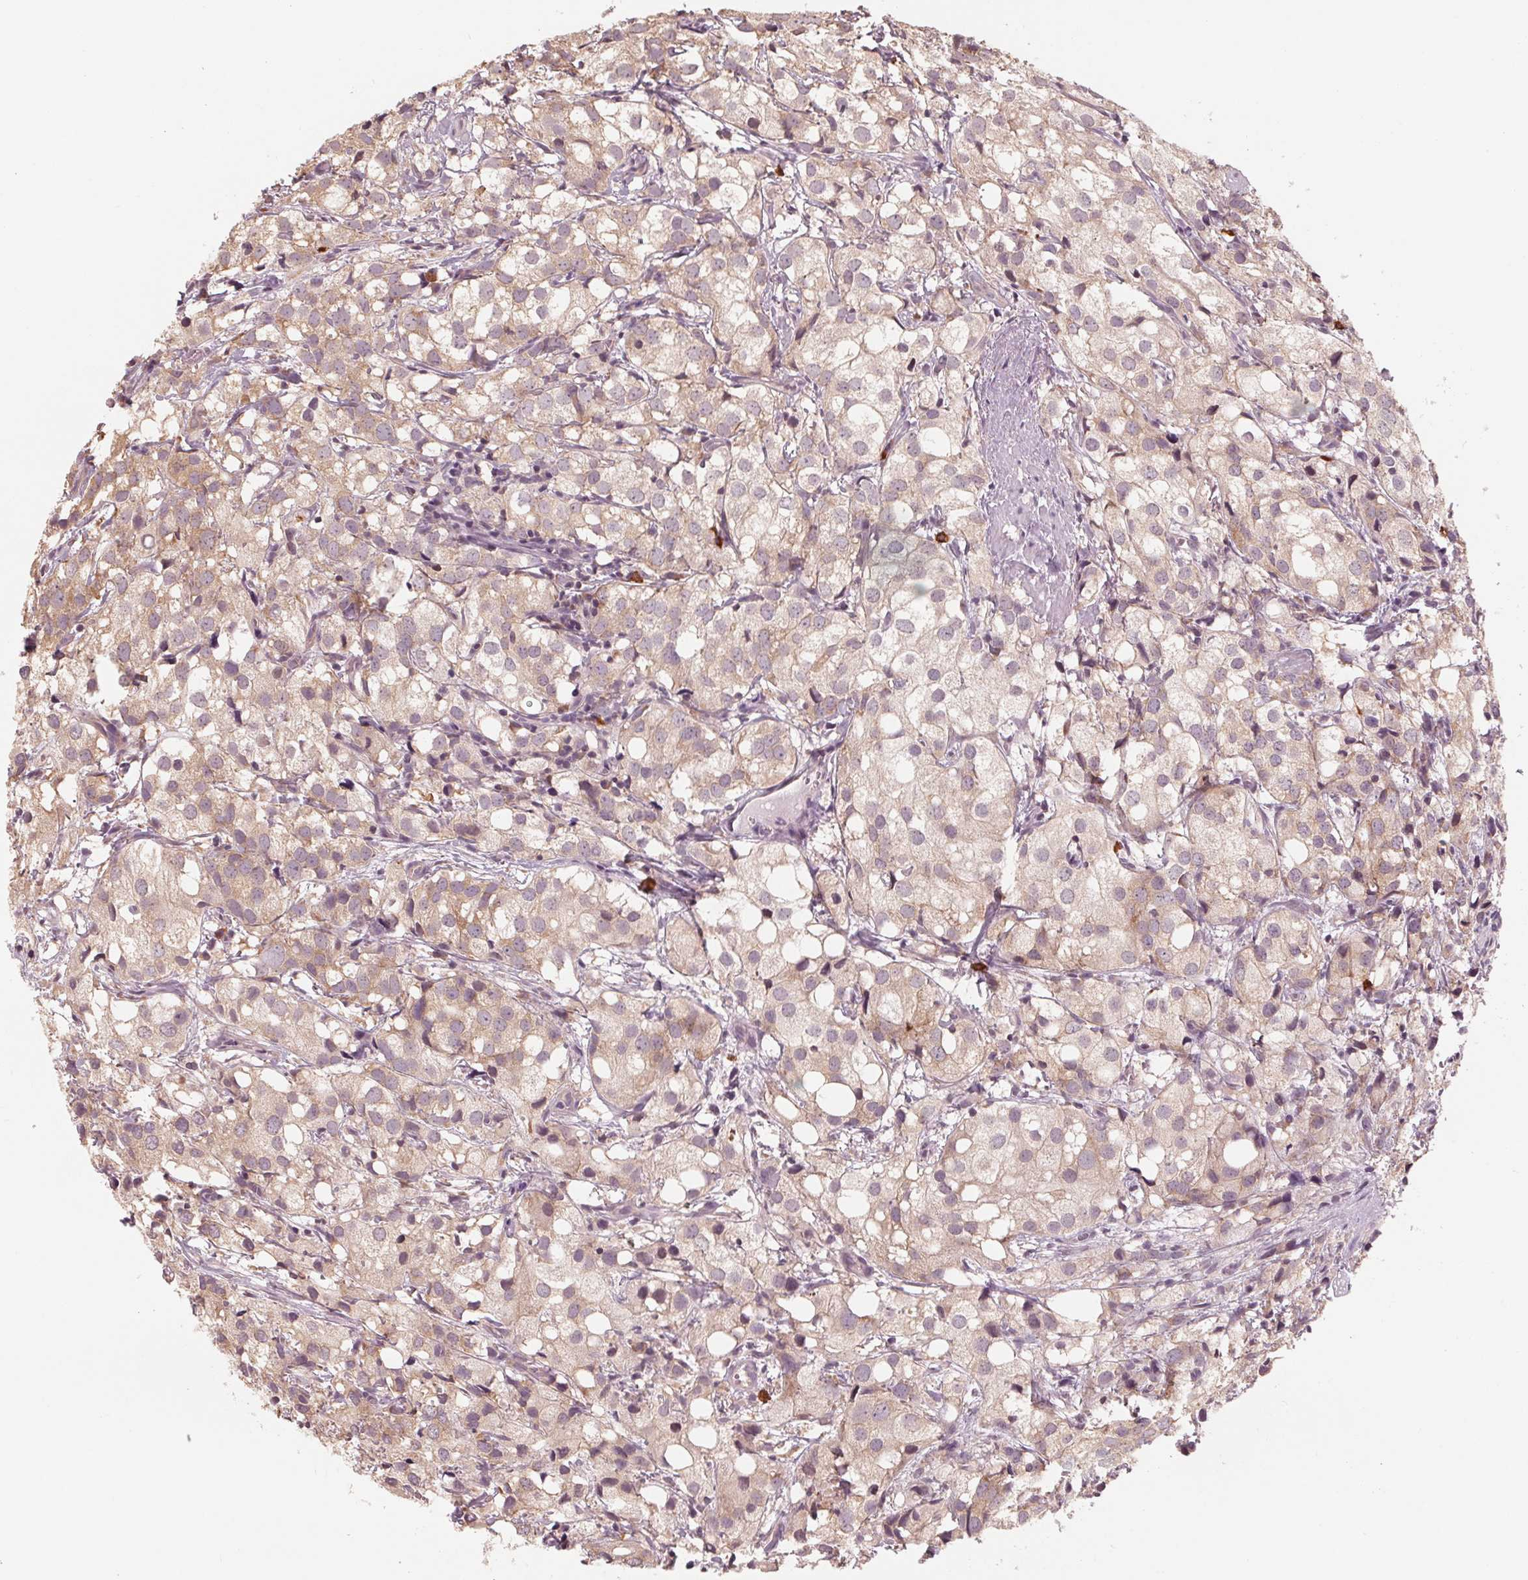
{"staining": {"intensity": "weak", "quantity": ">75%", "location": "cytoplasmic/membranous"}, "tissue": "prostate cancer", "cell_type": "Tumor cells", "image_type": "cancer", "snomed": [{"axis": "morphology", "description": "Adenocarcinoma, High grade"}, {"axis": "topography", "description": "Prostate"}], "caption": "This photomicrograph exhibits immunohistochemistry (IHC) staining of human adenocarcinoma (high-grade) (prostate), with low weak cytoplasmic/membranous expression in approximately >75% of tumor cells.", "gene": "GIGYF2", "patient": {"sex": "male", "age": 86}}